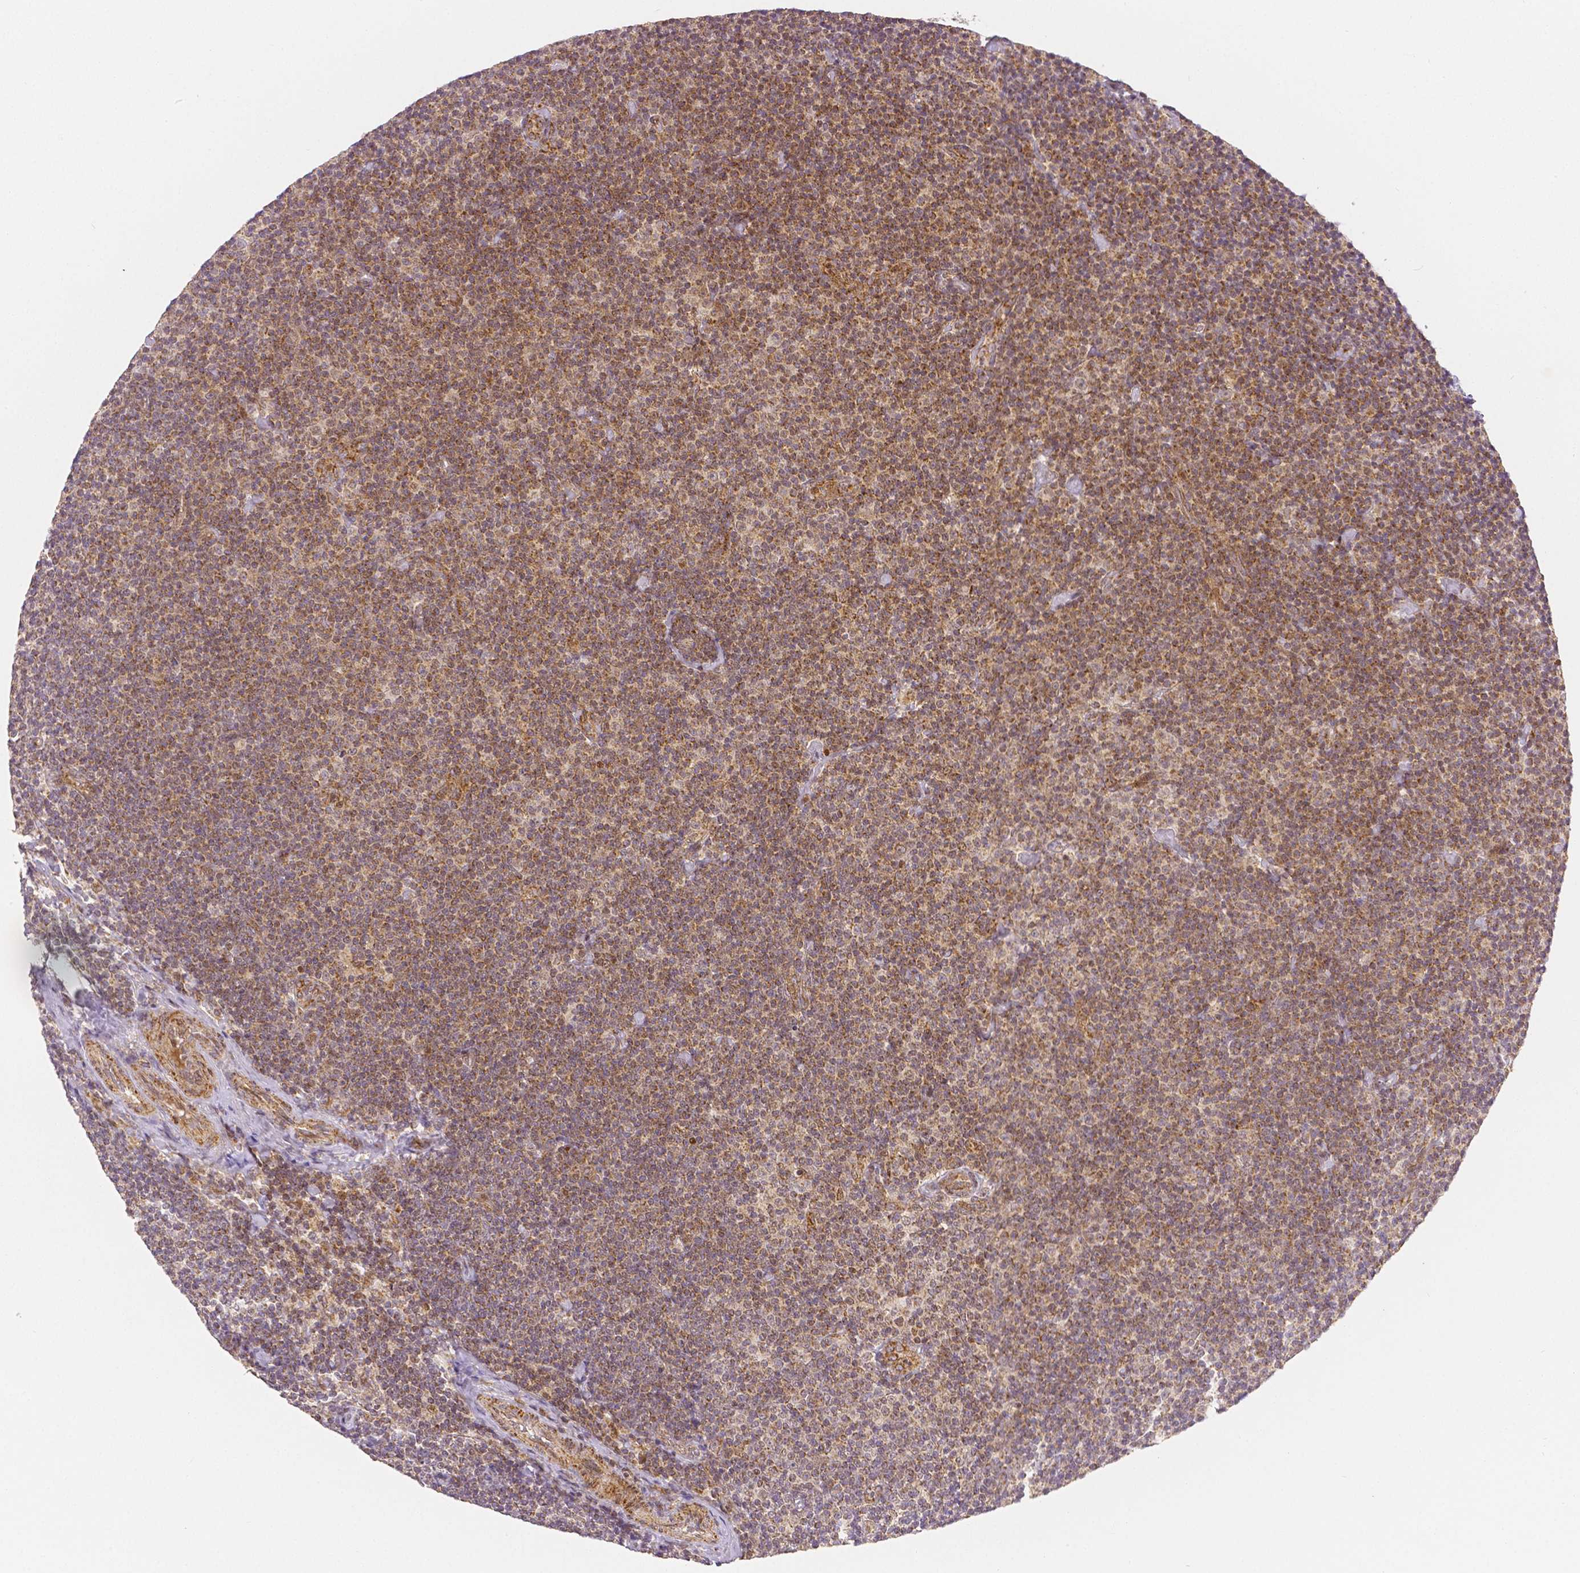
{"staining": {"intensity": "moderate", "quantity": "25%-75%", "location": "cytoplasmic/membranous,nuclear"}, "tissue": "lymphoma", "cell_type": "Tumor cells", "image_type": "cancer", "snomed": [{"axis": "morphology", "description": "Malignant lymphoma, non-Hodgkin's type, Low grade"}, {"axis": "topography", "description": "Lymph node"}], "caption": "IHC micrograph of neoplastic tissue: human low-grade malignant lymphoma, non-Hodgkin's type stained using IHC shows medium levels of moderate protein expression localized specifically in the cytoplasmic/membranous and nuclear of tumor cells, appearing as a cytoplasmic/membranous and nuclear brown color.", "gene": "RHOT1", "patient": {"sex": "male", "age": 81}}